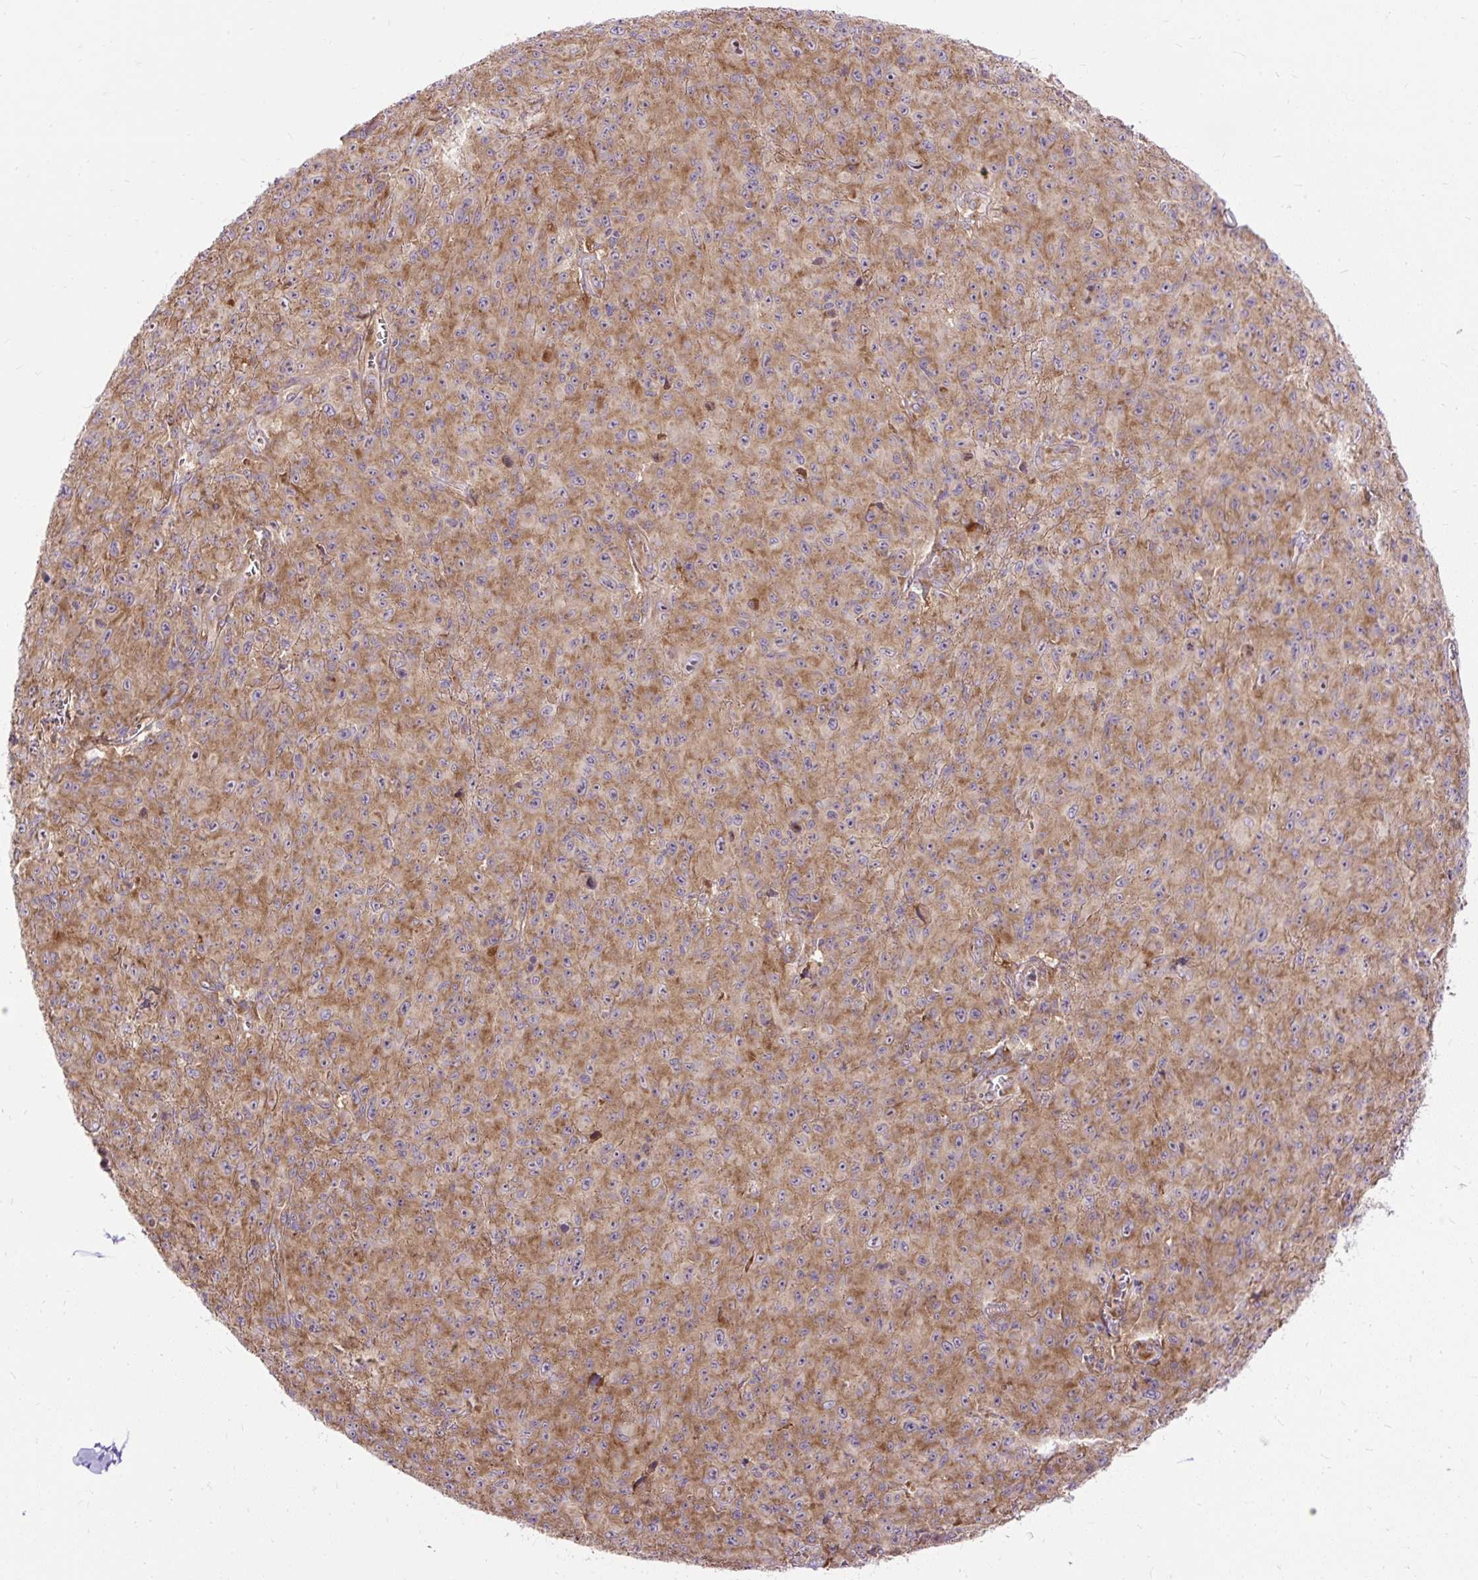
{"staining": {"intensity": "moderate", "quantity": ">75%", "location": "cytoplasmic/membranous"}, "tissue": "melanoma", "cell_type": "Tumor cells", "image_type": "cancer", "snomed": [{"axis": "morphology", "description": "Malignant melanoma, NOS"}, {"axis": "topography", "description": "Skin"}], "caption": "High-power microscopy captured an immunohistochemistry (IHC) histopathology image of melanoma, revealing moderate cytoplasmic/membranous staining in approximately >75% of tumor cells.", "gene": "RPS5", "patient": {"sex": "male", "age": 46}}